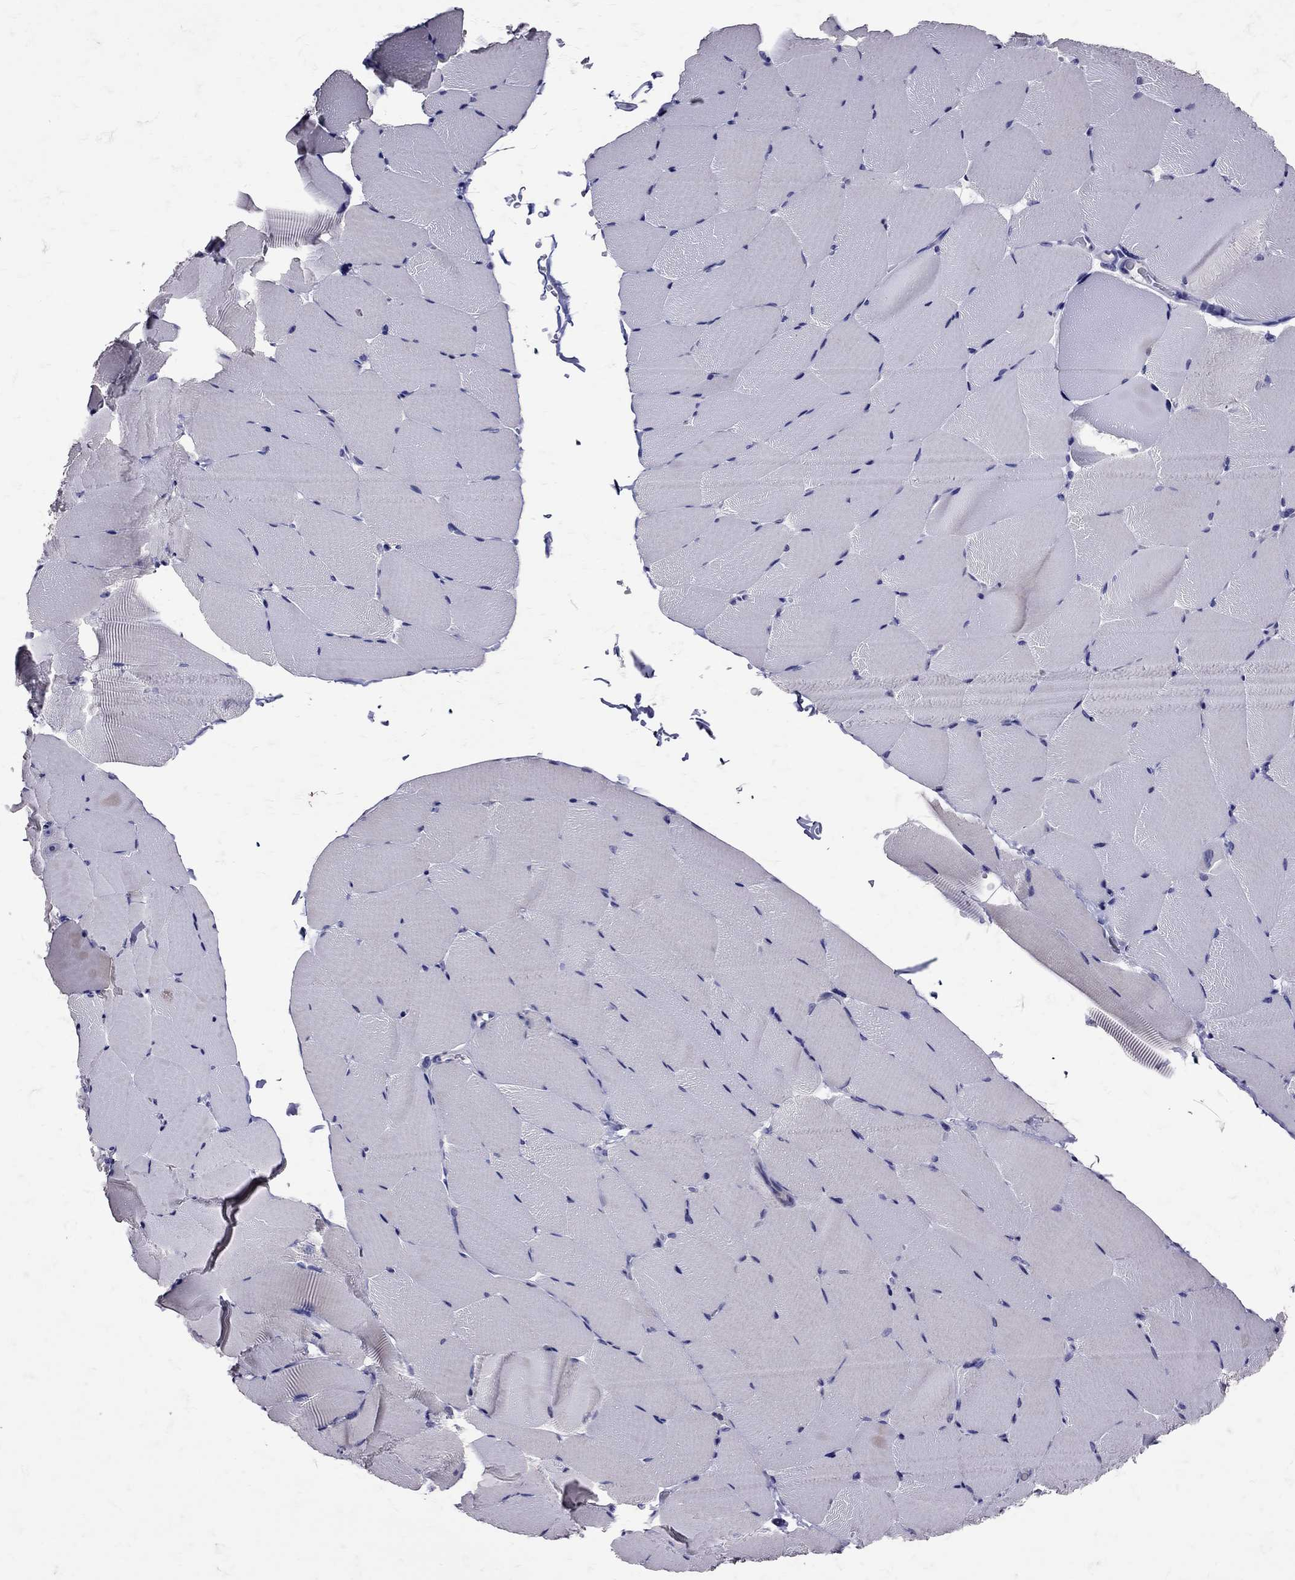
{"staining": {"intensity": "negative", "quantity": "none", "location": "none"}, "tissue": "skeletal muscle", "cell_type": "Myocytes", "image_type": "normal", "snomed": [{"axis": "morphology", "description": "Normal tissue, NOS"}, {"axis": "topography", "description": "Skeletal muscle"}], "caption": "Immunohistochemical staining of benign skeletal muscle demonstrates no significant positivity in myocytes. (IHC, brightfield microscopy, high magnification).", "gene": "SST", "patient": {"sex": "female", "age": 37}}